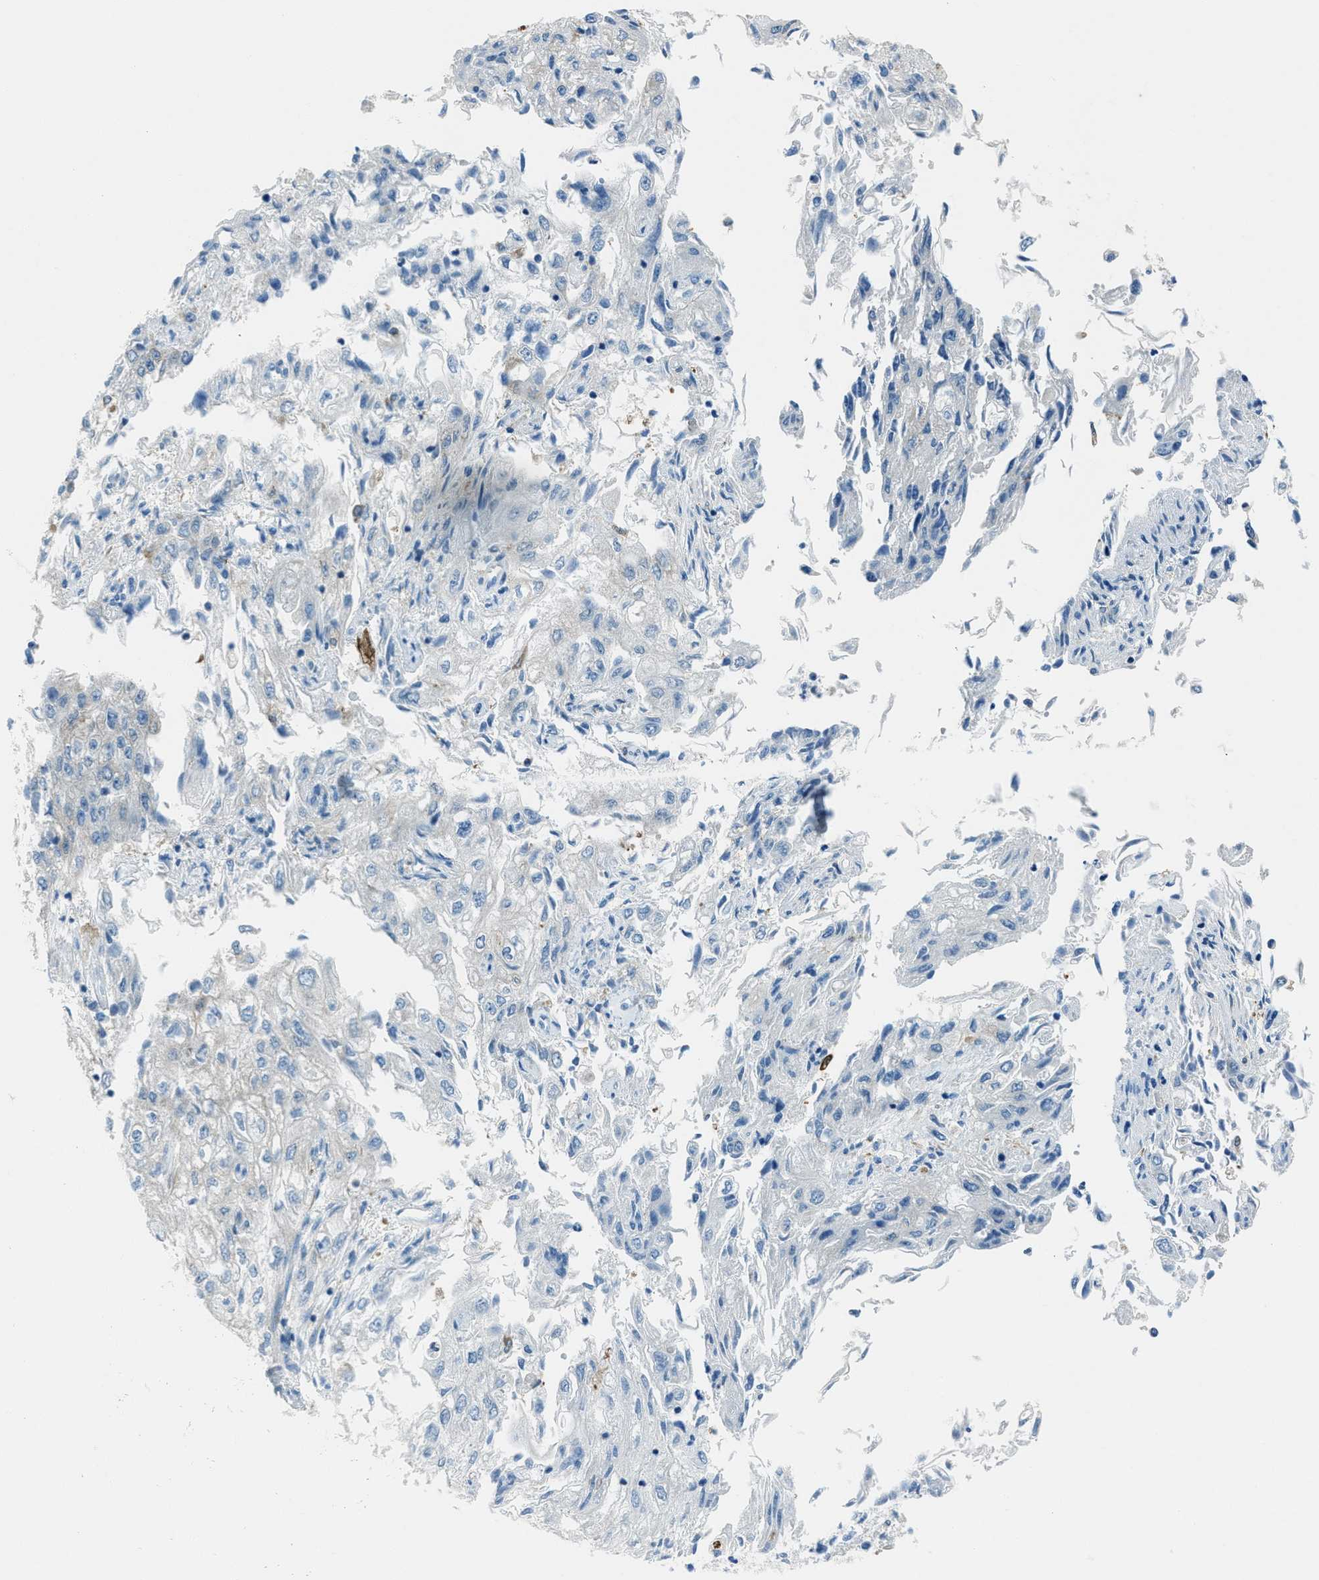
{"staining": {"intensity": "negative", "quantity": "none", "location": "none"}, "tissue": "endometrial cancer", "cell_type": "Tumor cells", "image_type": "cancer", "snomed": [{"axis": "morphology", "description": "Adenocarcinoma, NOS"}, {"axis": "topography", "description": "Endometrium"}], "caption": "IHC of adenocarcinoma (endometrial) shows no expression in tumor cells.", "gene": "MATCAP2", "patient": {"sex": "female", "age": 49}}